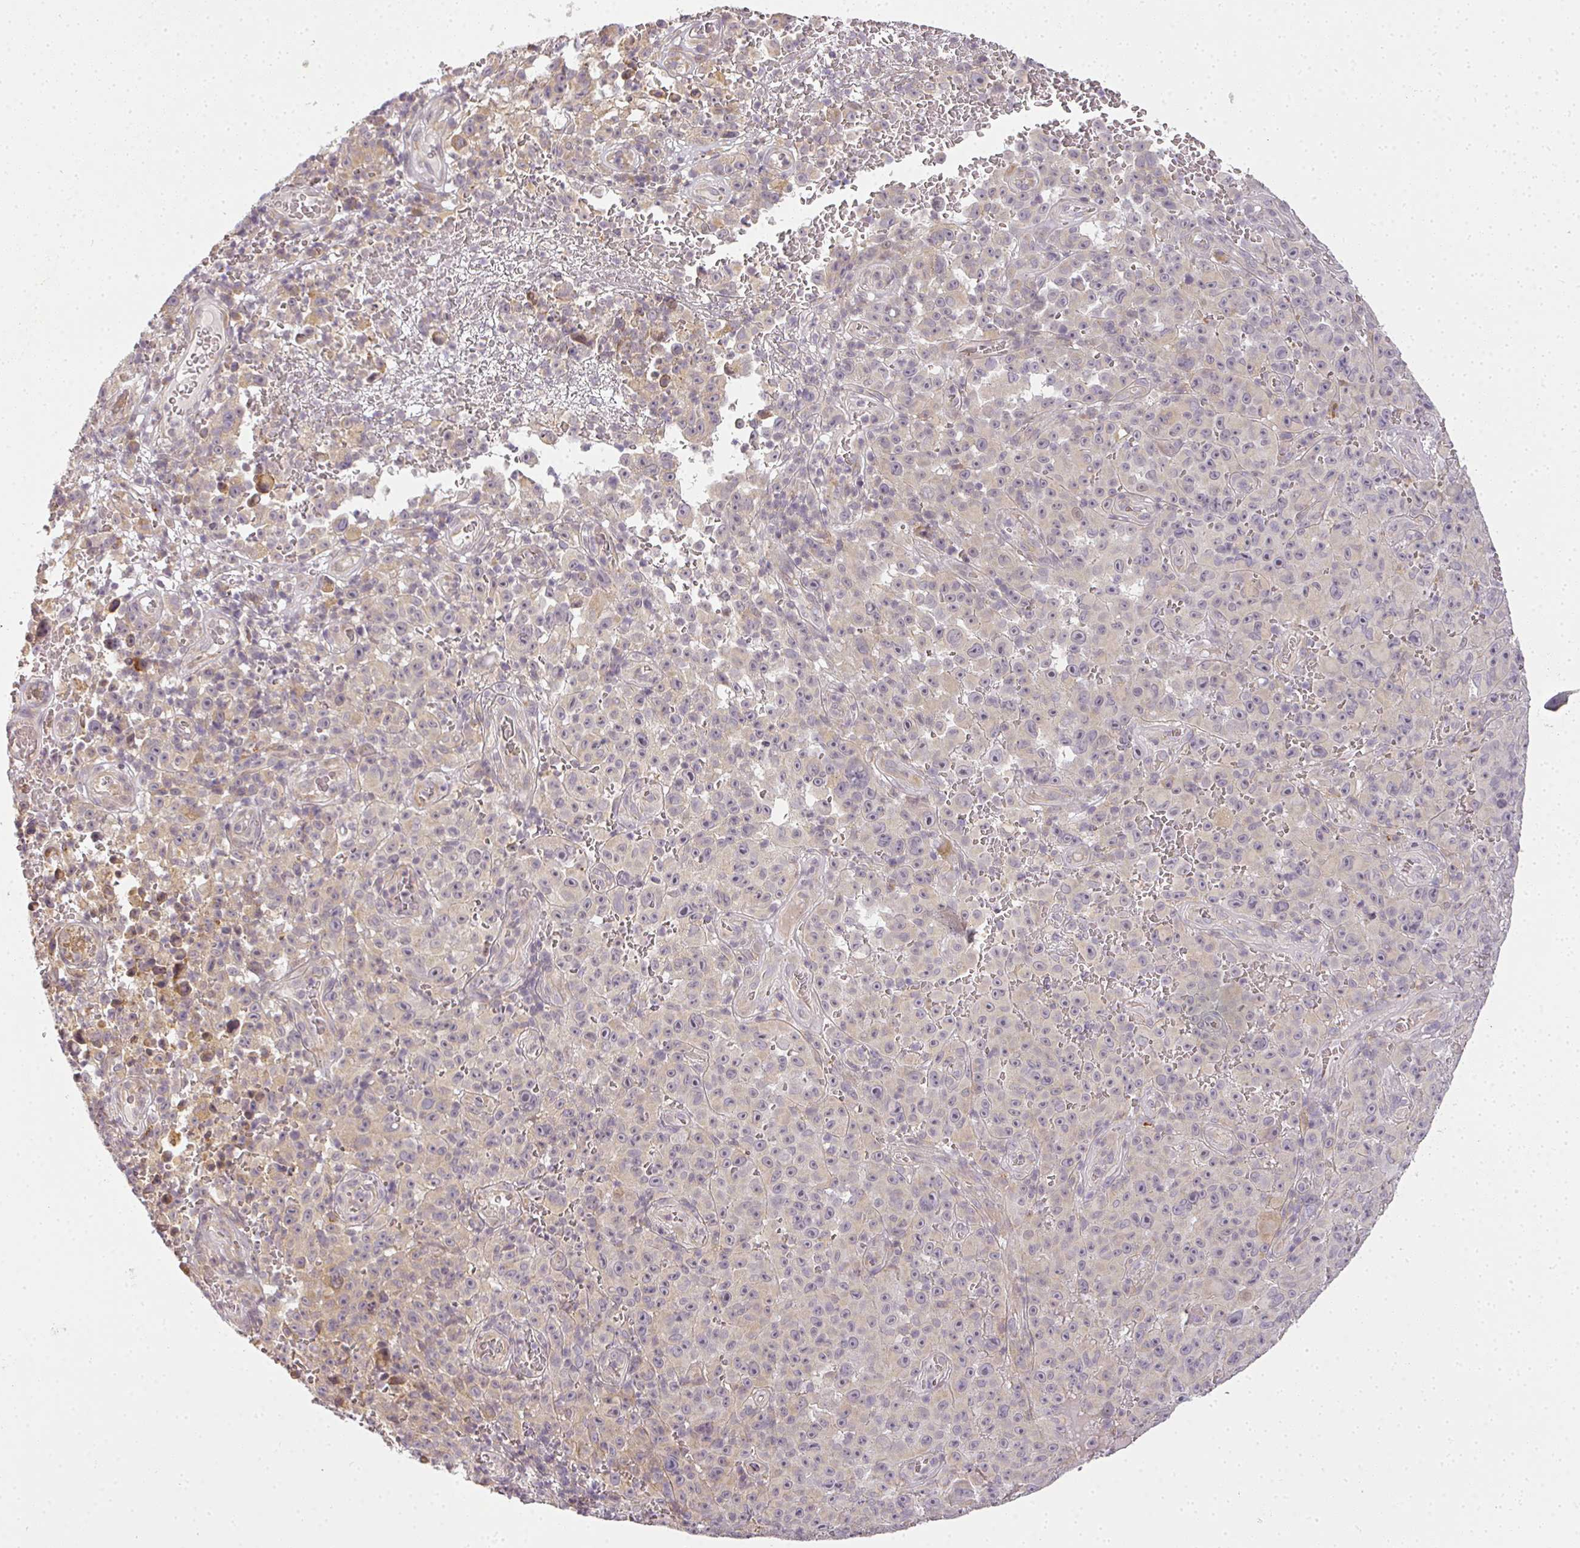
{"staining": {"intensity": "weak", "quantity": "<25%", "location": "cytoplasmic/membranous"}, "tissue": "melanoma", "cell_type": "Tumor cells", "image_type": "cancer", "snomed": [{"axis": "morphology", "description": "Malignant melanoma, NOS"}, {"axis": "topography", "description": "Skin"}], "caption": "Image shows no significant protein positivity in tumor cells of melanoma.", "gene": "MED19", "patient": {"sex": "female", "age": 82}}